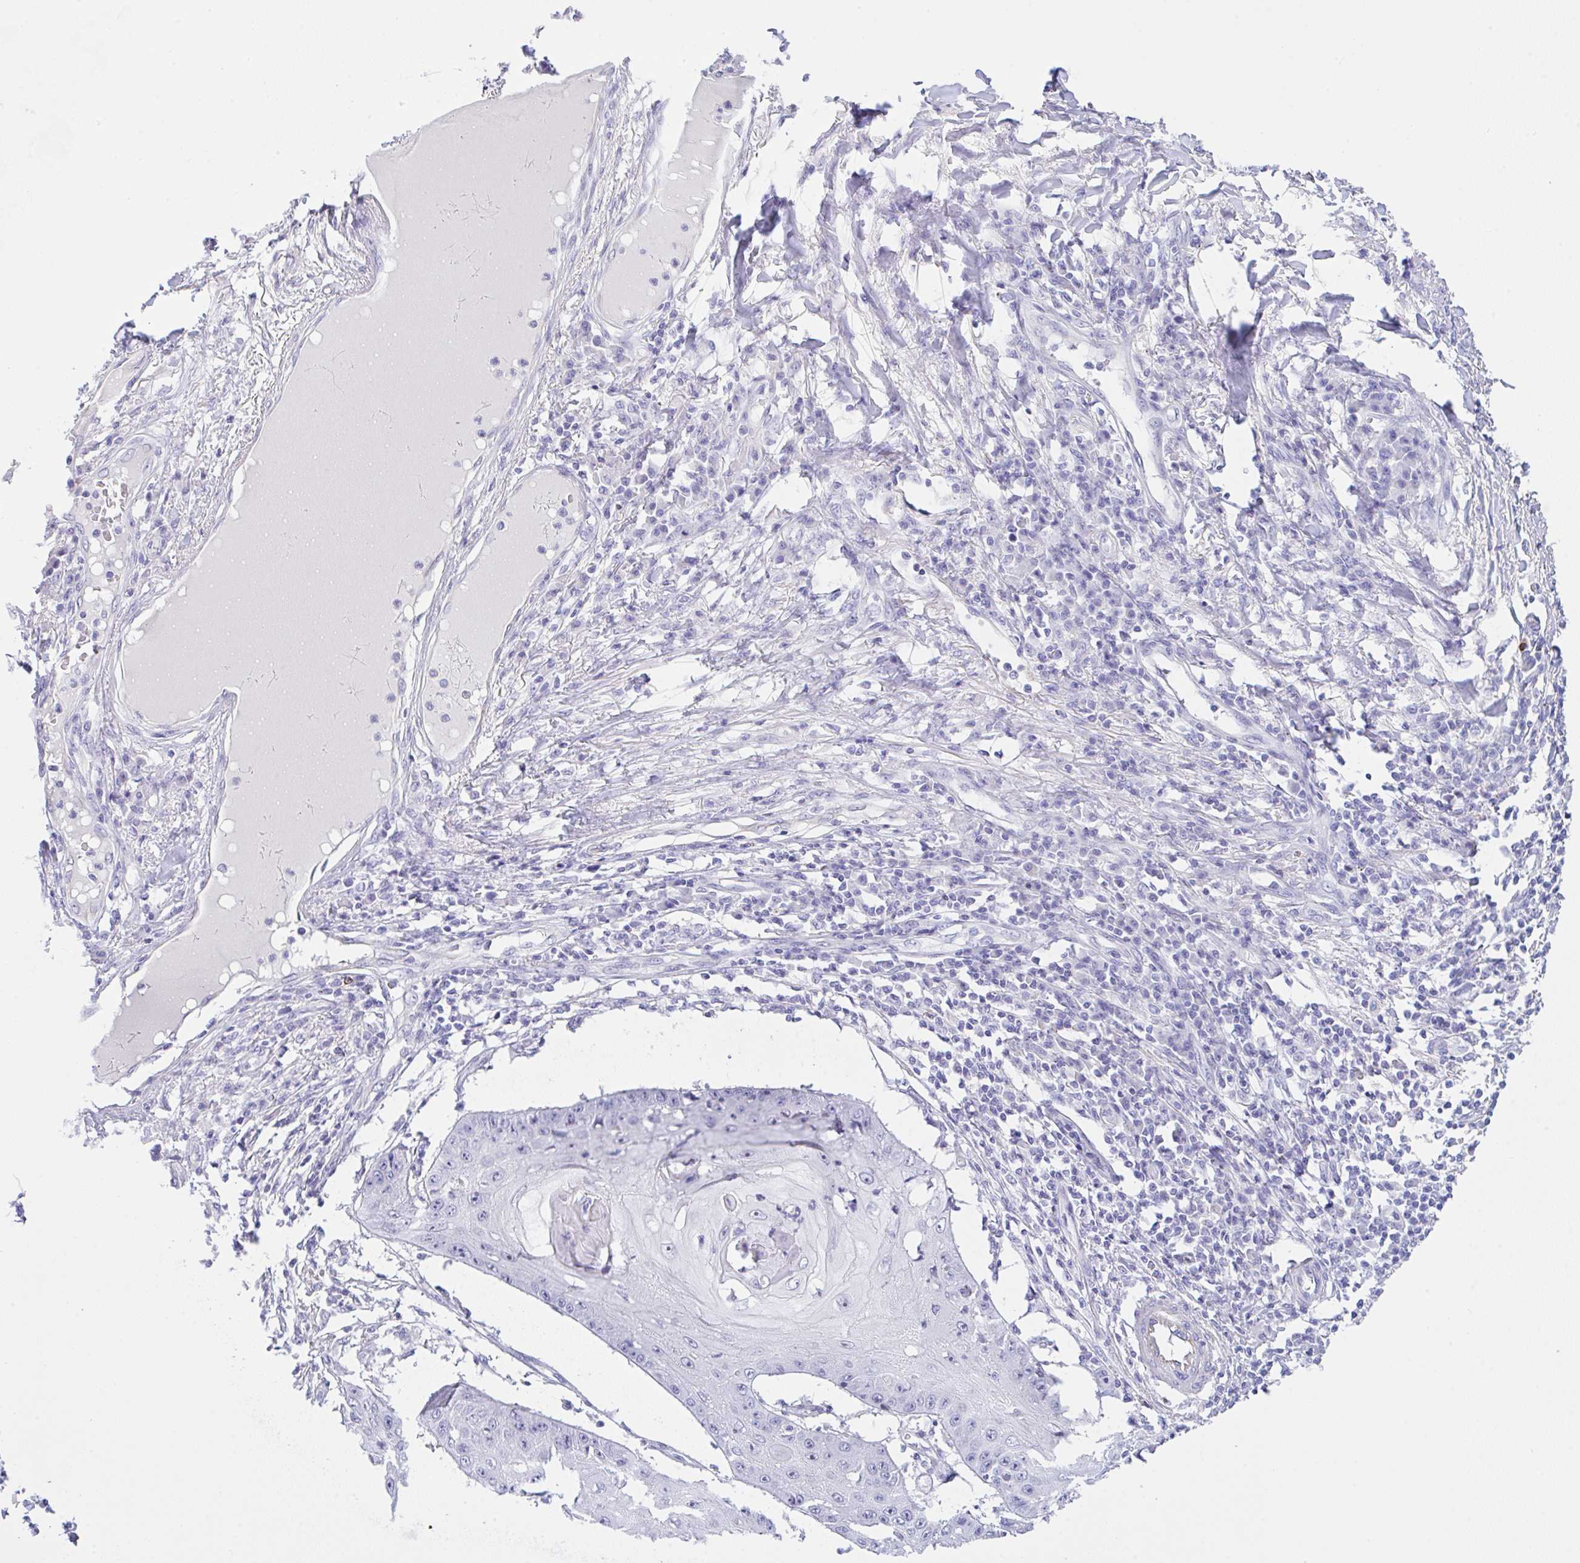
{"staining": {"intensity": "negative", "quantity": "none", "location": "none"}, "tissue": "skin cancer", "cell_type": "Tumor cells", "image_type": "cancer", "snomed": [{"axis": "morphology", "description": "Squamous cell carcinoma, NOS"}, {"axis": "topography", "description": "Skin"}], "caption": "There is no significant expression in tumor cells of skin cancer. (DAB IHC with hematoxylin counter stain).", "gene": "NDUFAF8", "patient": {"sex": "male", "age": 70}}